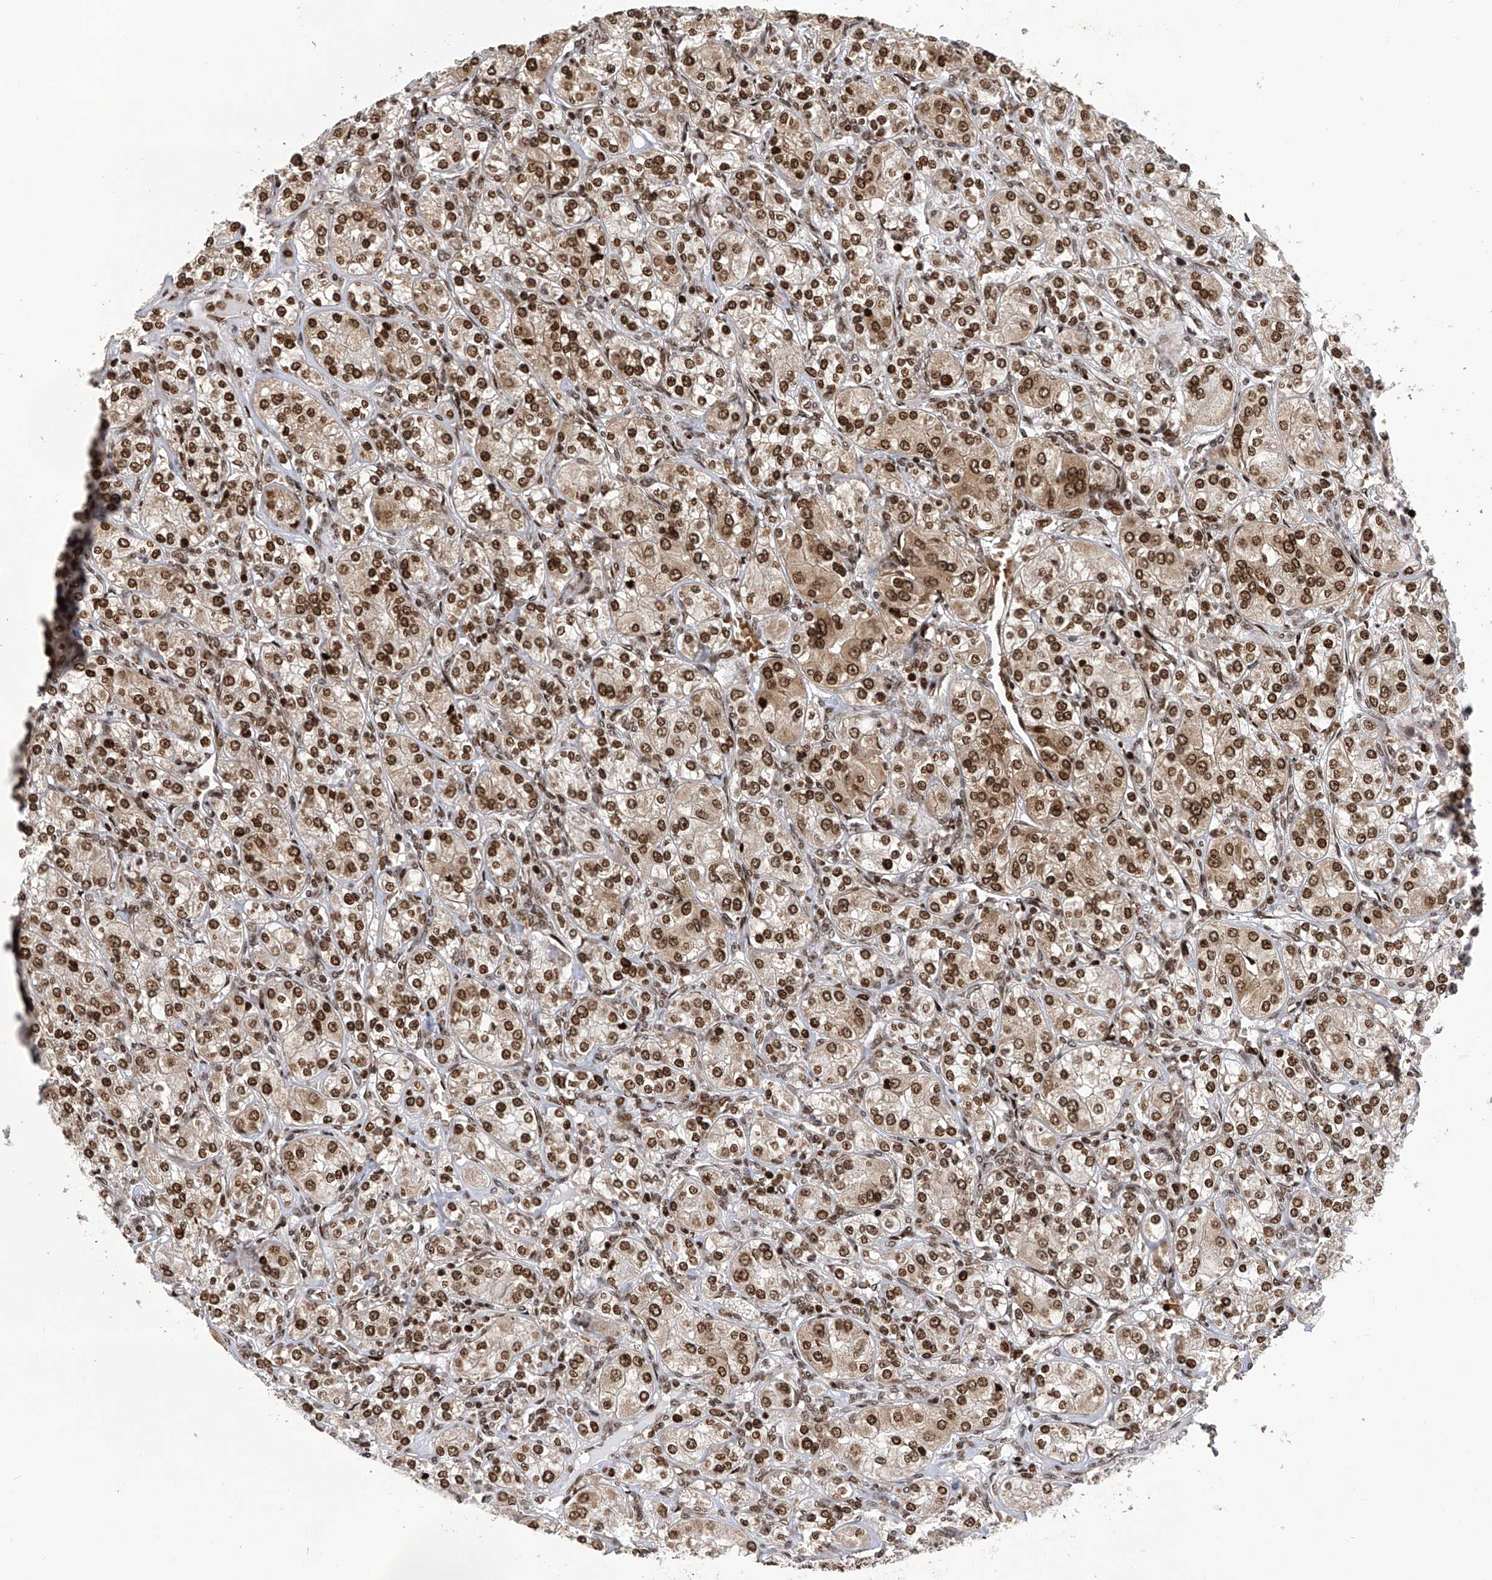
{"staining": {"intensity": "moderate", "quantity": ">75%", "location": "cytoplasmic/membranous,nuclear"}, "tissue": "renal cancer", "cell_type": "Tumor cells", "image_type": "cancer", "snomed": [{"axis": "morphology", "description": "Adenocarcinoma, NOS"}, {"axis": "topography", "description": "Kidney"}], "caption": "A brown stain labels moderate cytoplasmic/membranous and nuclear staining of a protein in human renal cancer (adenocarcinoma) tumor cells.", "gene": "PAK1IP1", "patient": {"sex": "male", "age": 77}}